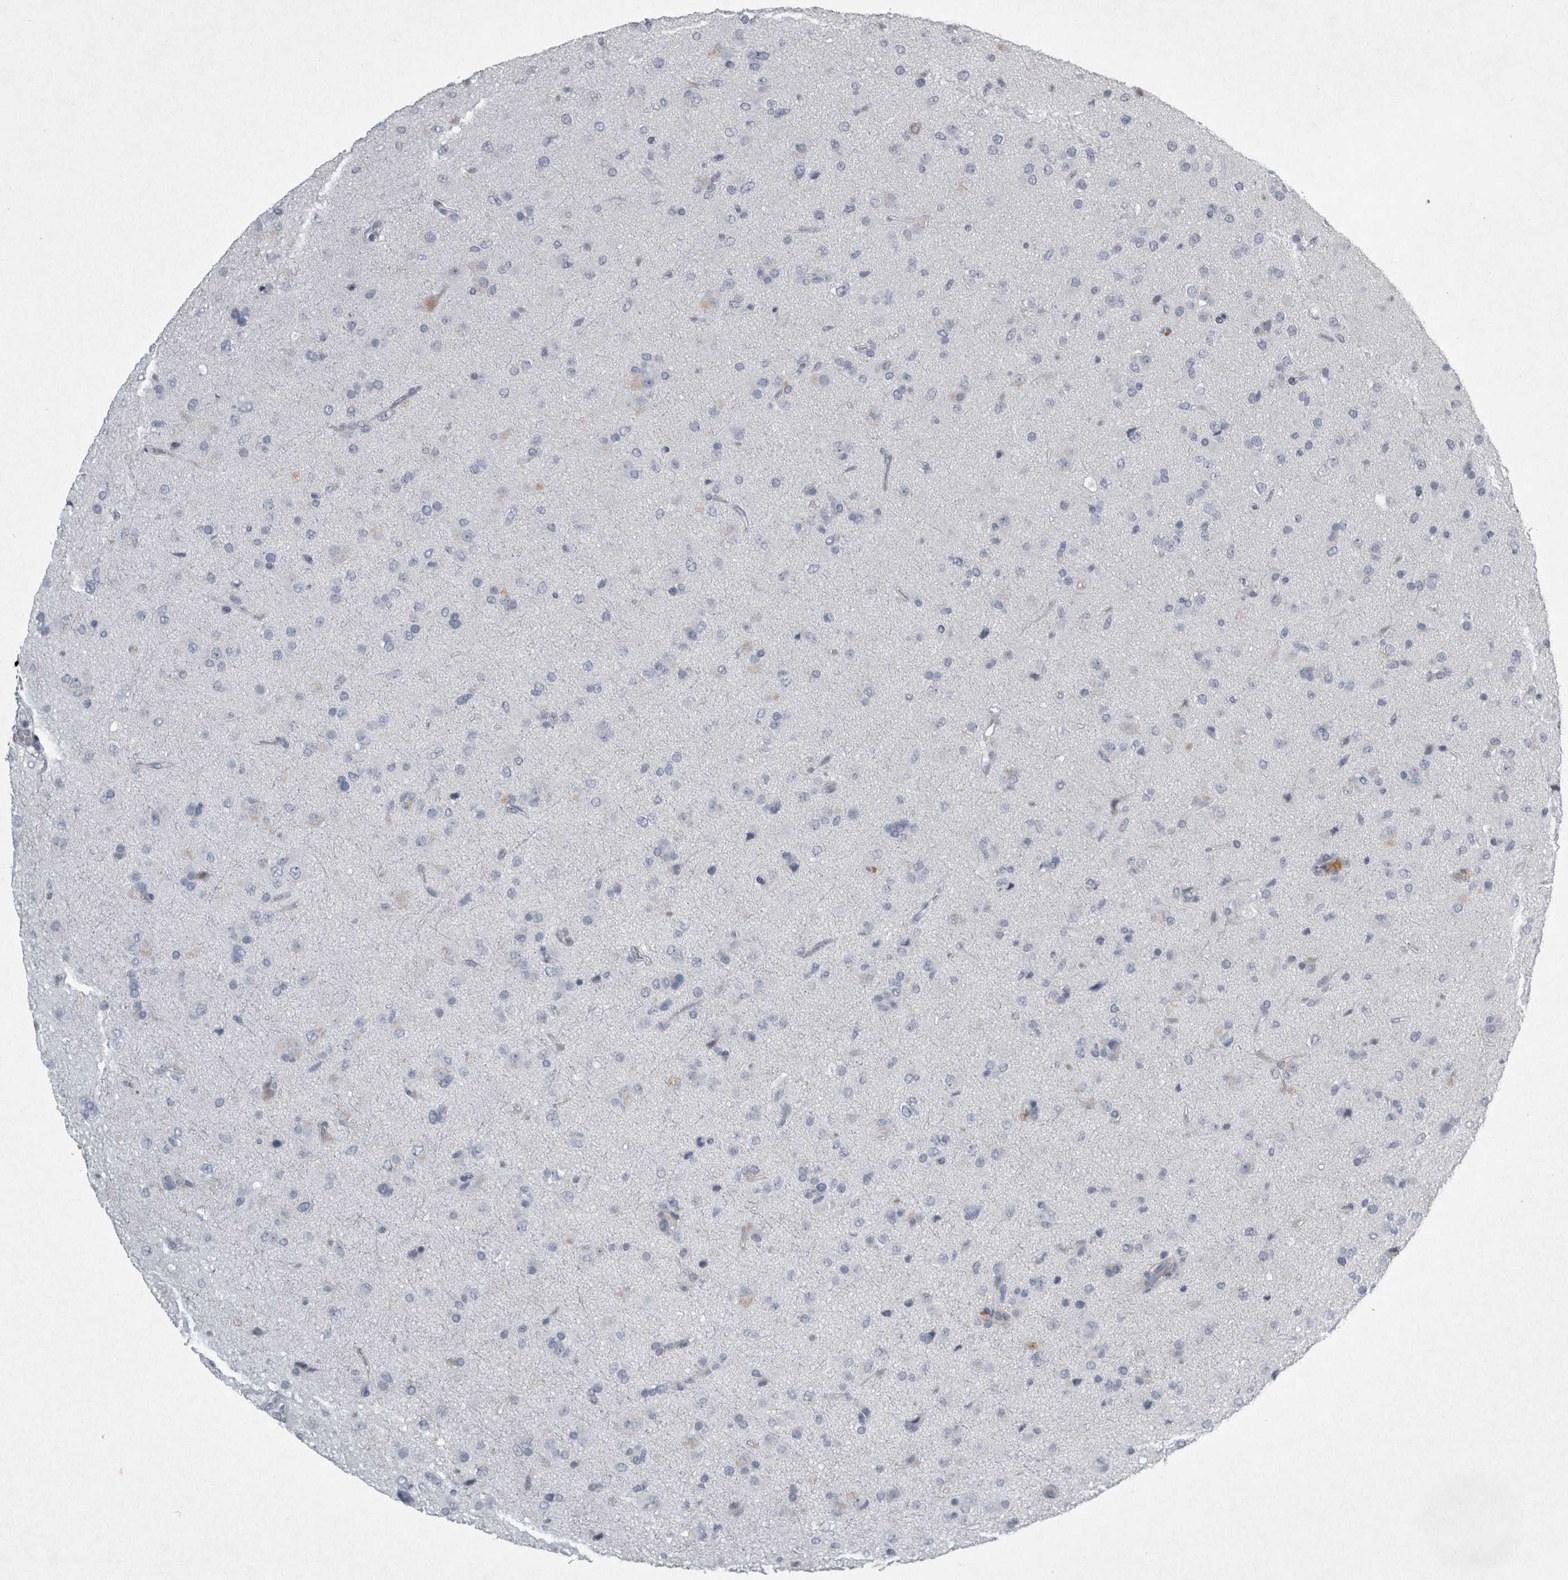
{"staining": {"intensity": "negative", "quantity": "none", "location": "none"}, "tissue": "glioma", "cell_type": "Tumor cells", "image_type": "cancer", "snomed": [{"axis": "morphology", "description": "Glioma, malignant, Low grade"}, {"axis": "topography", "description": "Brain"}], "caption": "Tumor cells are negative for protein expression in human glioma.", "gene": "PDX1", "patient": {"sex": "male", "age": 65}}